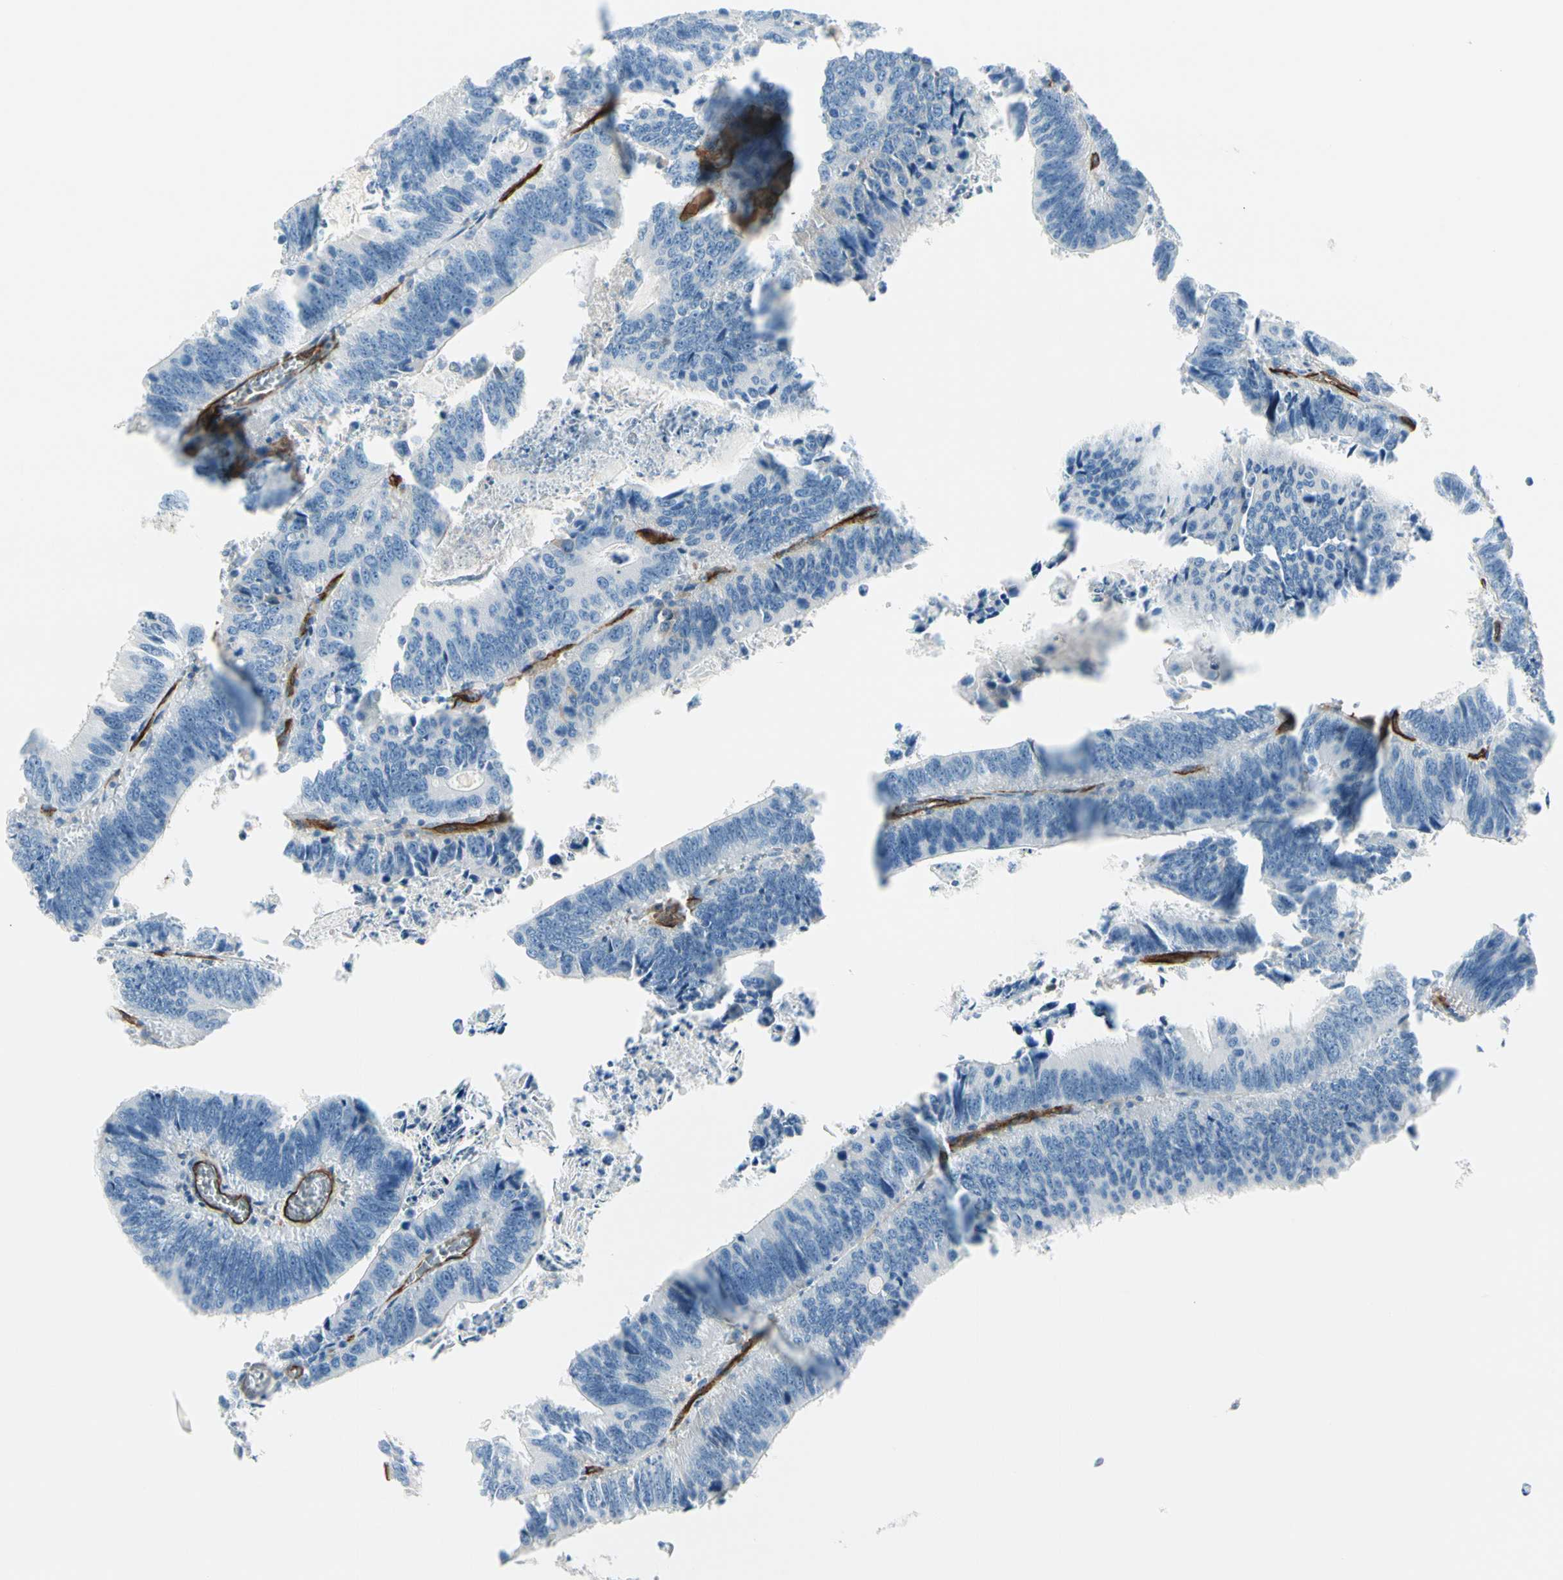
{"staining": {"intensity": "negative", "quantity": "none", "location": "none"}, "tissue": "colorectal cancer", "cell_type": "Tumor cells", "image_type": "cancer", "snomed": [{"axis": "morphology", "description": "Adenocarcinoma, NOS"}, {"axis": "topography", "description": "Colon"}], "caption": "This is an IHC histopathology image of colorectal cancer (adenocarcinoma). There is no staining in tumor cells.", "gene": "CD93", "patient": {"sex": "male", "age": 72}}